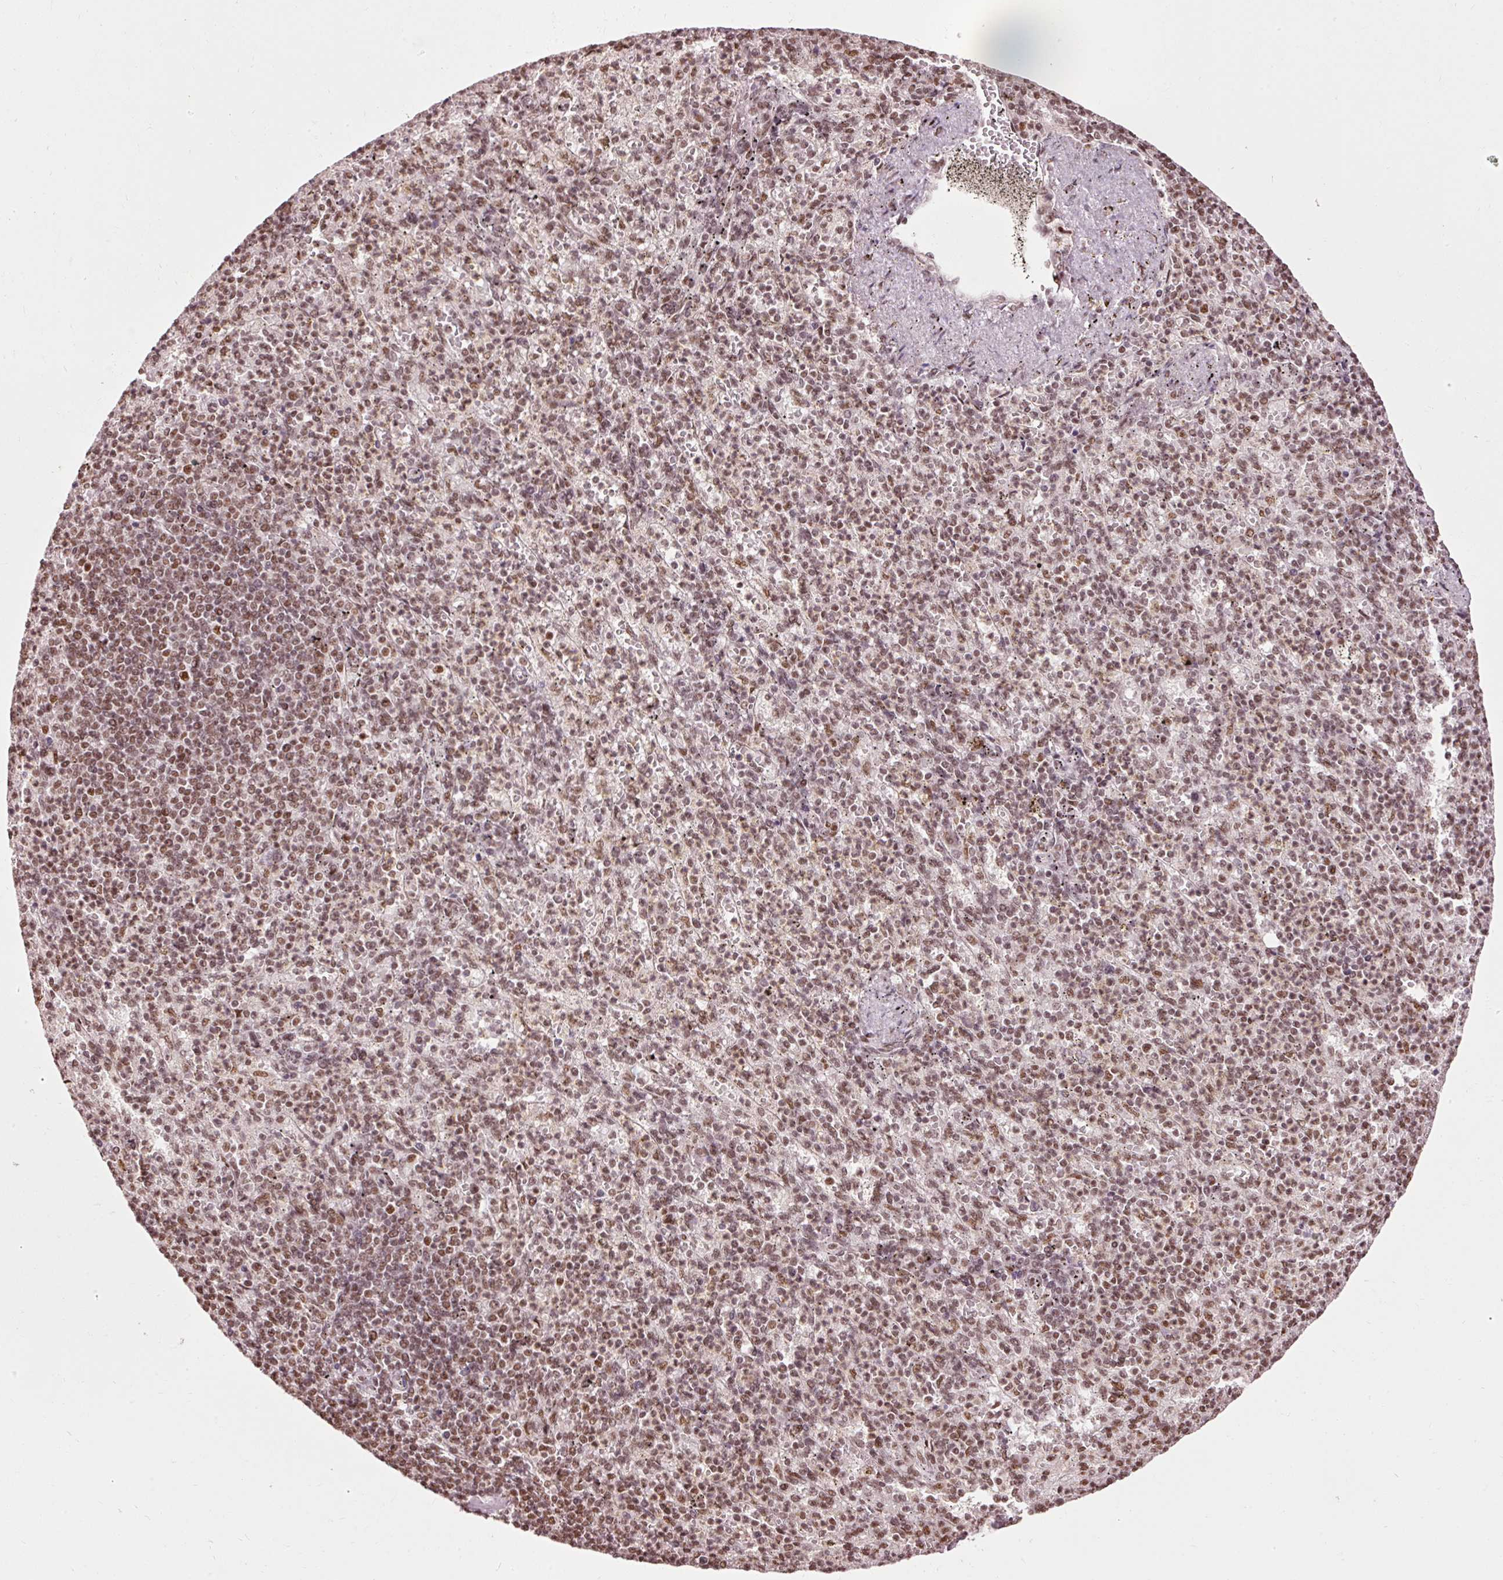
{"staining": {"intensity": "moderate", "quantity": ">75%", "location": "nuclear"}, "tissue": "spleen", "cell_type": "Cells in red pulp", "image_type": "normal", "snomed": [{"axis": "morphology", "description": "Normal tissue, NOS"}, {"axis": "topography", "description": "Spleen"}], "caption": "IHC micrograph of normal spleen: human spleen stained using immunohistochemistry (IHC) displays medium levels of moderate protein expression localized specifically in the nuclear of cells in red pulp, appearing as a nuclear brown color.", "gene": "ZBTB44", "patient": {"sex": "female", "age": 74}}